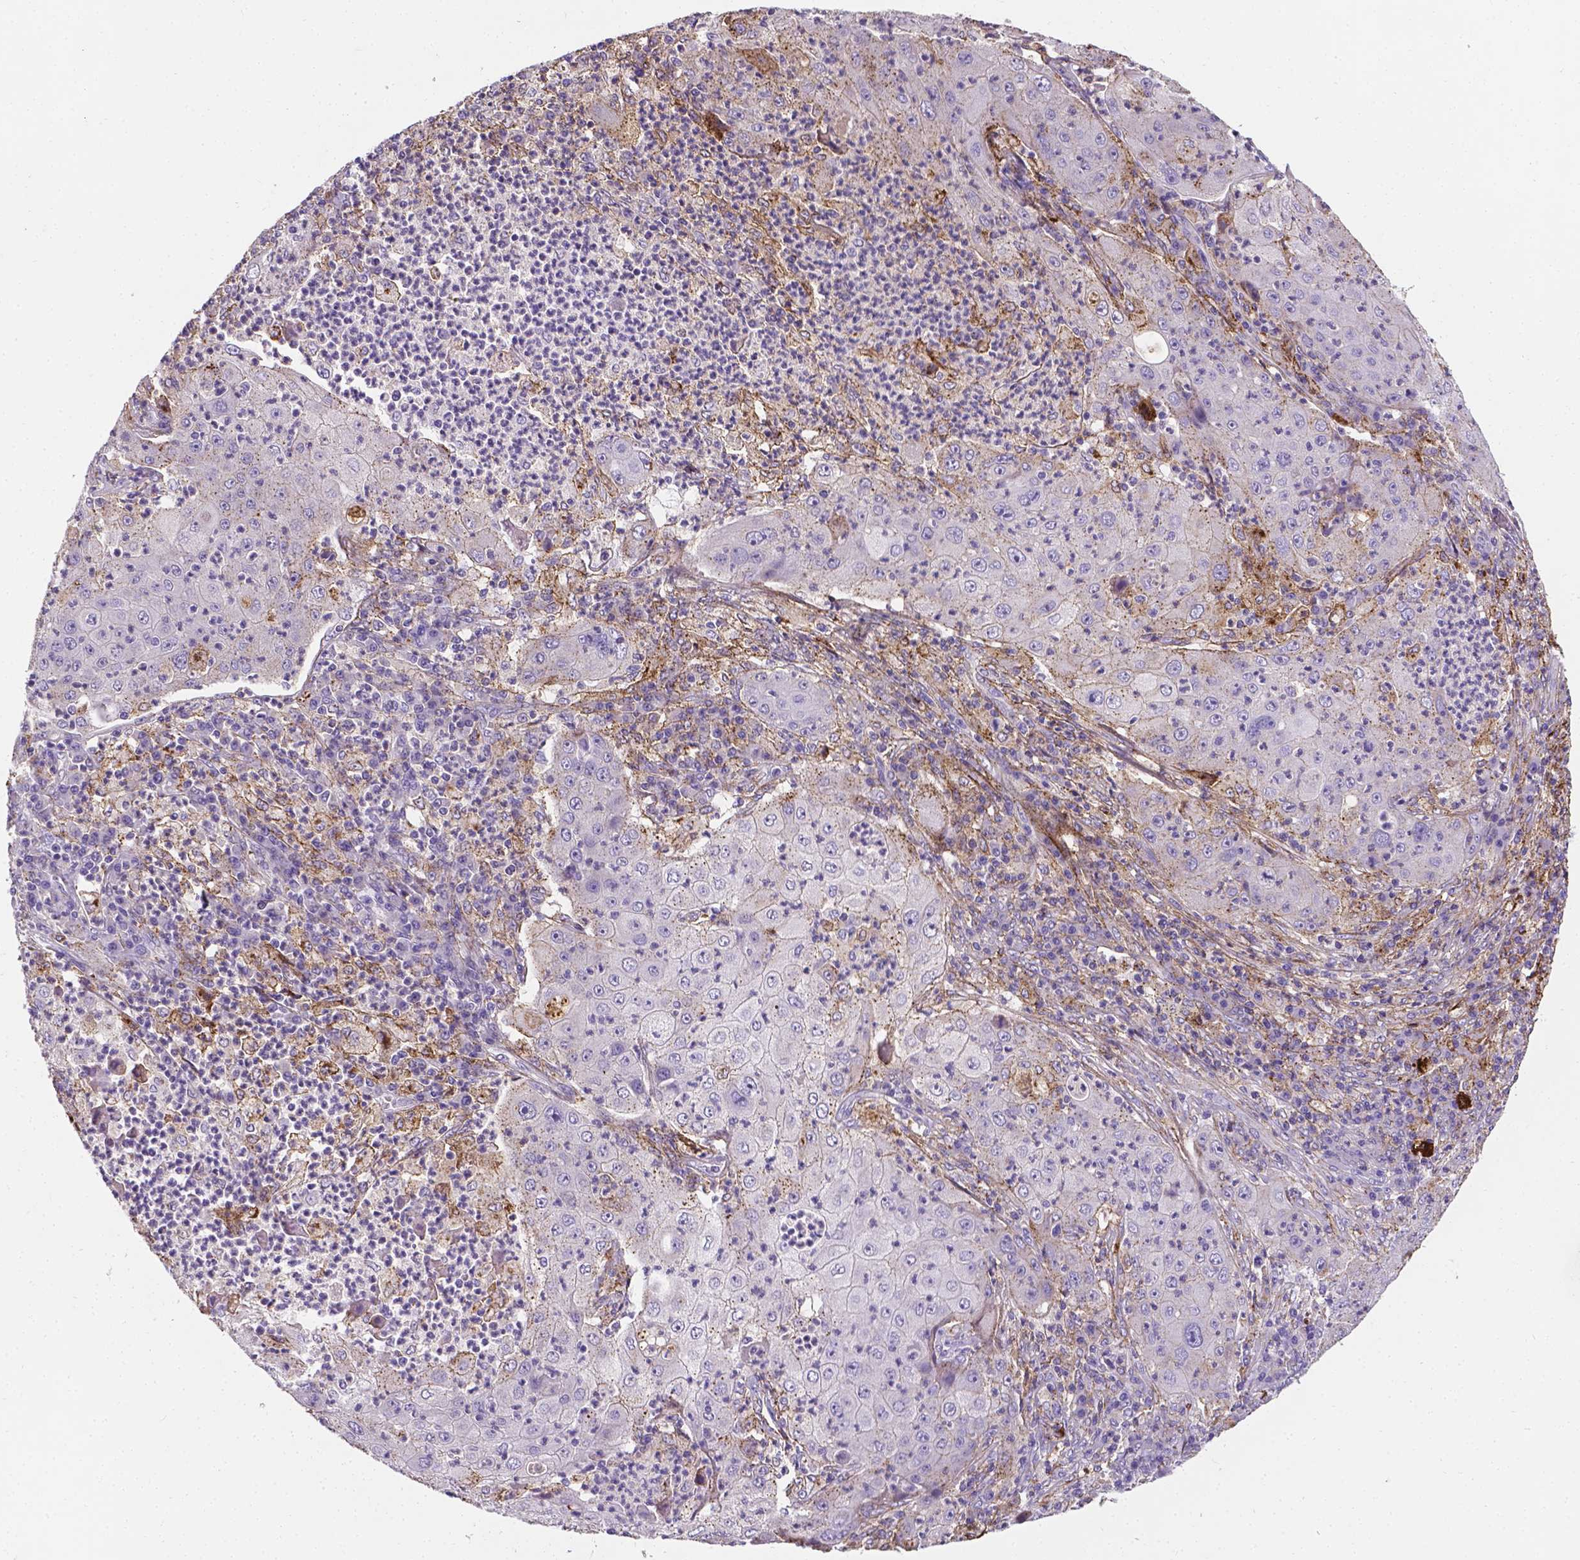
{"staining": {"intensity": "negative", "quantity": "none", "location": "none"}, "tissue": "lung cancer", "cell_type": "Tumor cells", "image_type": "cancer", "snomed": [{"axis": "morphology", "description": "Squamous cell carcinoma, NOS"}, {"axis": "topography", "description": "Lung"}], "caption": "Tumor cells are negative for protein expression in human lung cancer (squamous cell carcinoma).", "gene": "APOE", "patient": {"sex": "female", "age": 59}}